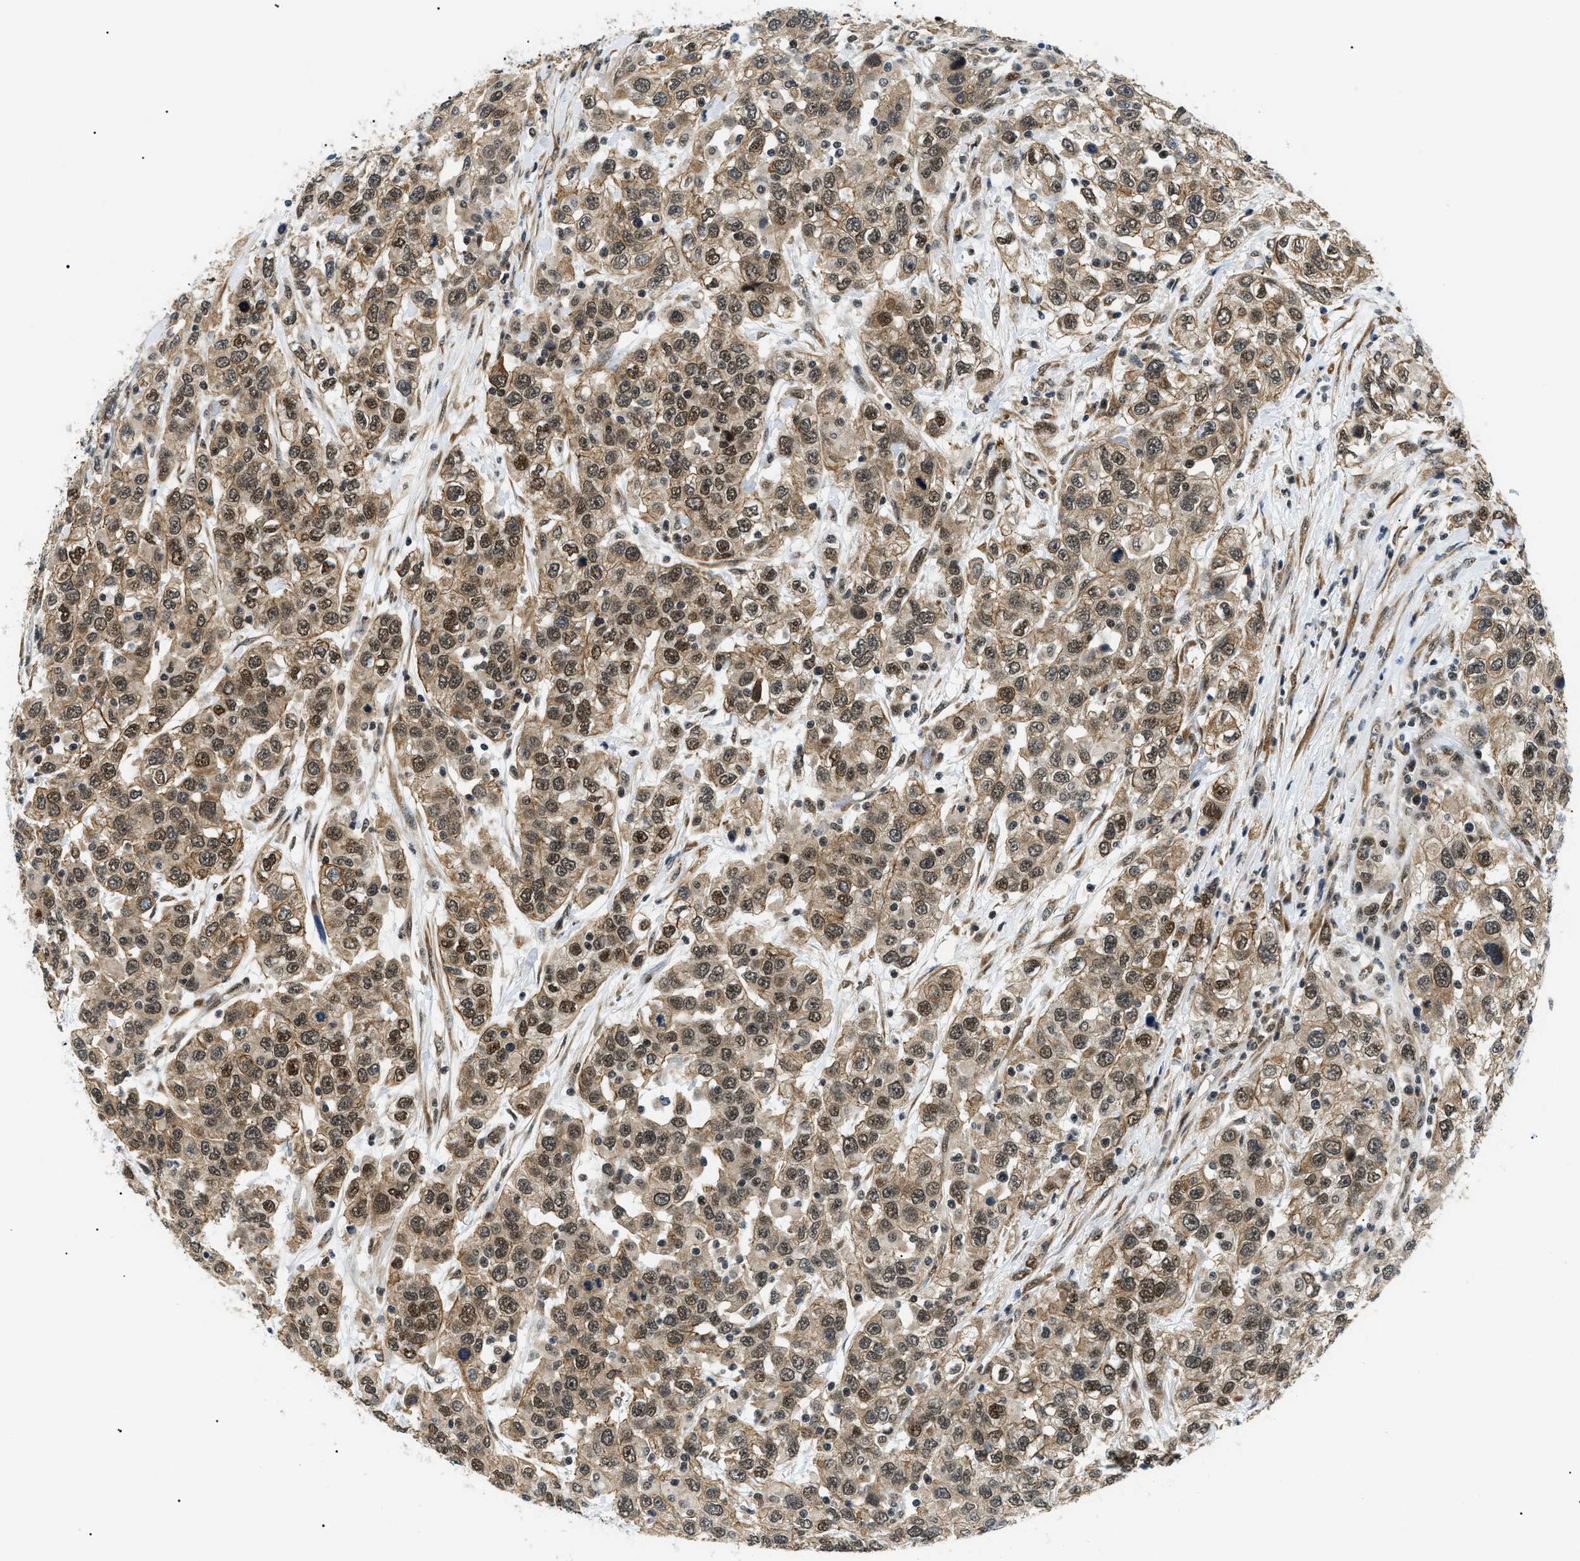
{"staining": {"intensity": "moderate", "quantity": ">75%", "location": "cytoplasmic/membranous,nuclear"}, "tissue": "urothelial cancer", "cell_type": "Tumor cells", "image_type": "cancer", "snomed": [{"axis": "morphology", "description": "Urothelial carcinoma, High grade"}, {"axis": "topography", "description": "Urinary bladder"}], "caption": "The micrograph demonstrates immunohistochemical staining of urothelial cancer. There is moderate cytoplasmic/membranous and nuclear staining is appreciated in approximately >75% of tumor cells.", "gene": "CWC25", "patient": {"sex": "female", "age": 80}}